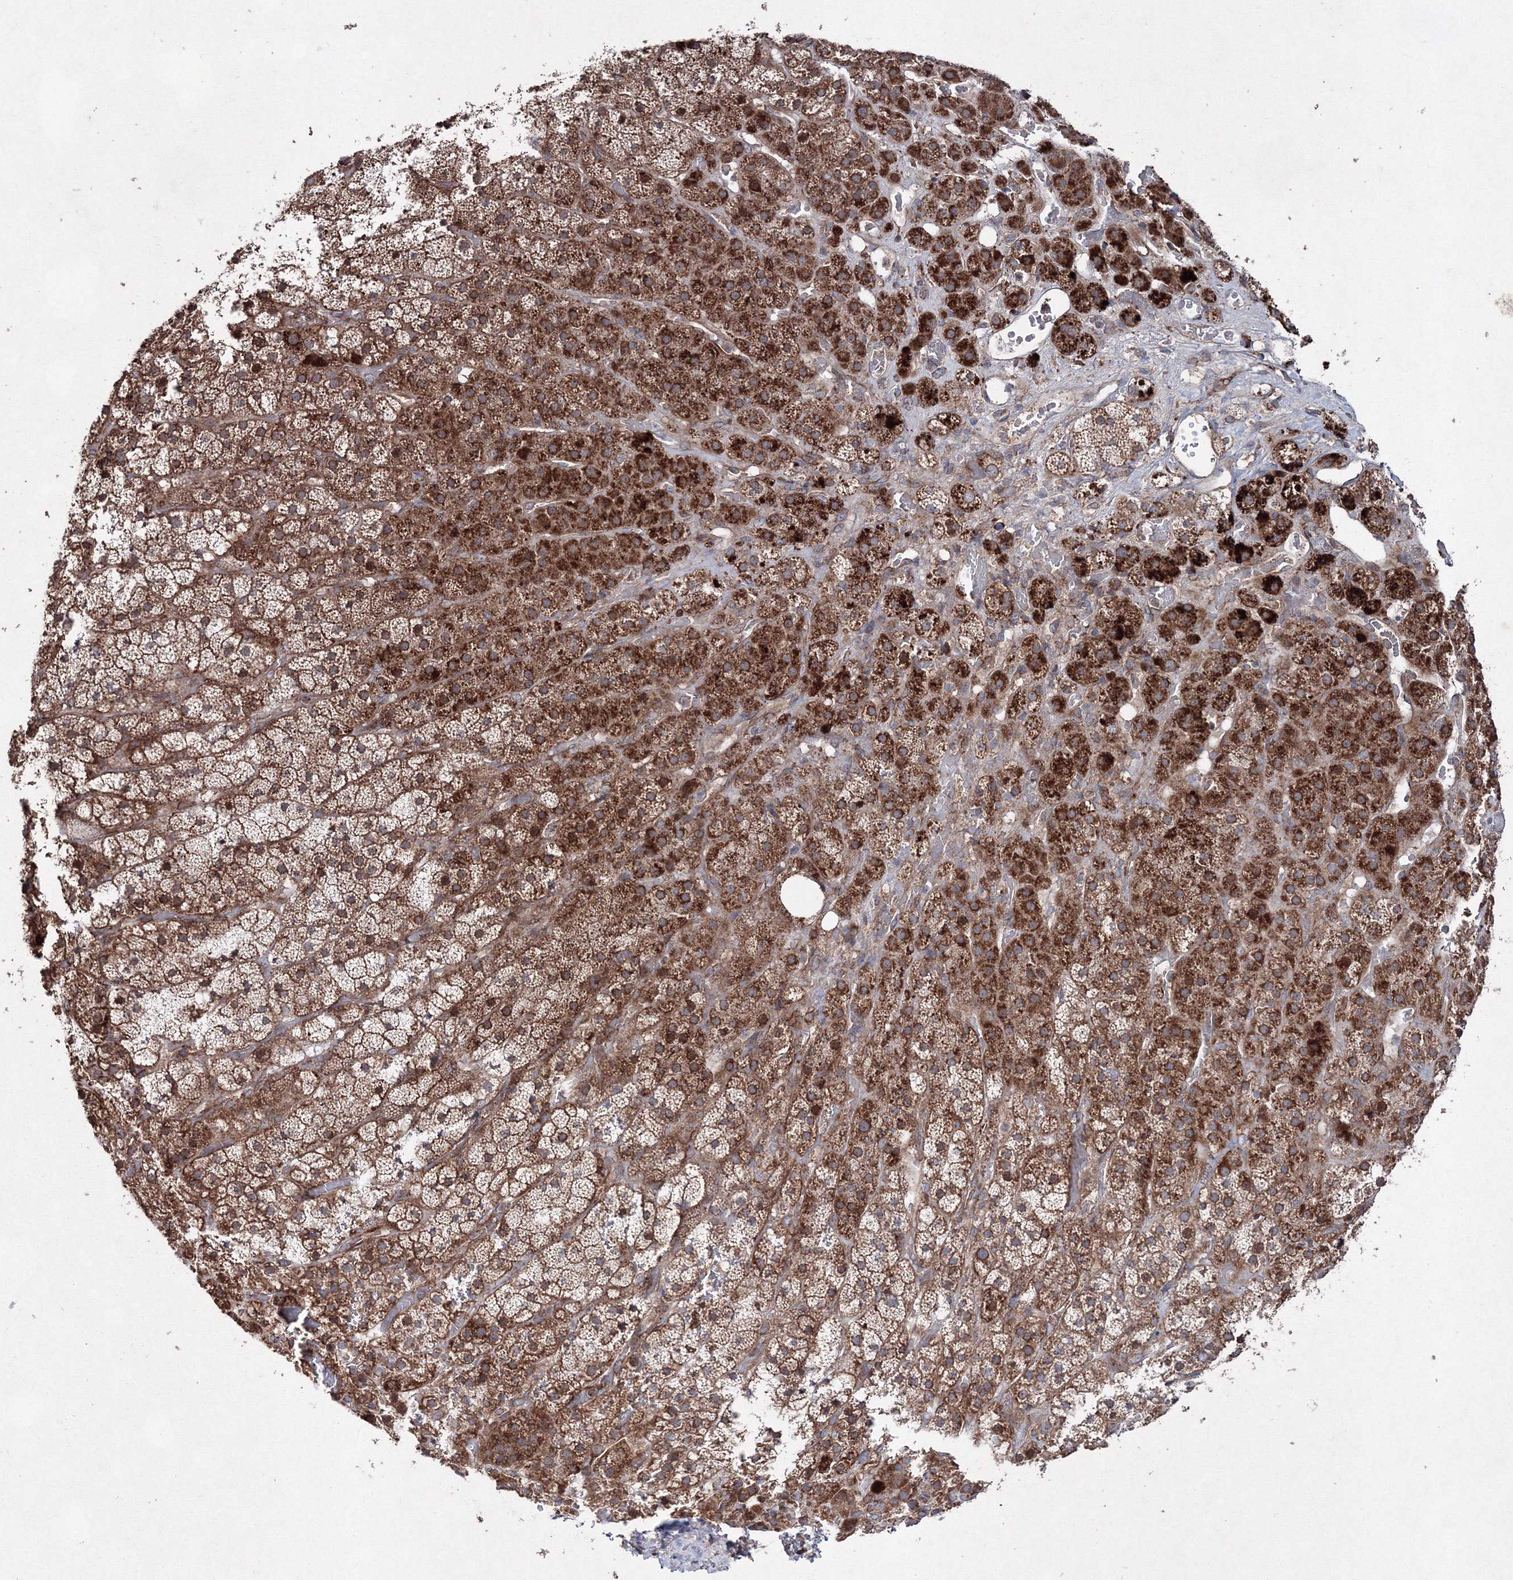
{"staining": {"intensity": "strong", "quantity": ">75%", "location": "cytoplasmic/membranous"}, "tissue": "adrenal gland", "cell_type": "Glandular cells", "image_type": "normal", "snomed": [{"axis": "morphology", "description": "Normal tissue, NOS"}, {"axis": "topography", "description": "Adrenal gland"}], "caption": "This histopathology image exhibits unremarkable adrenal gland stained with immunohistochemistry to label a protein in brown. The cytoplasmic/membranous of glandular cells show strong positivity for the protein. Nuclei are counter-stained blue.", "gene": "GFM1", "patient": {"sex": "male", "age": 57}}